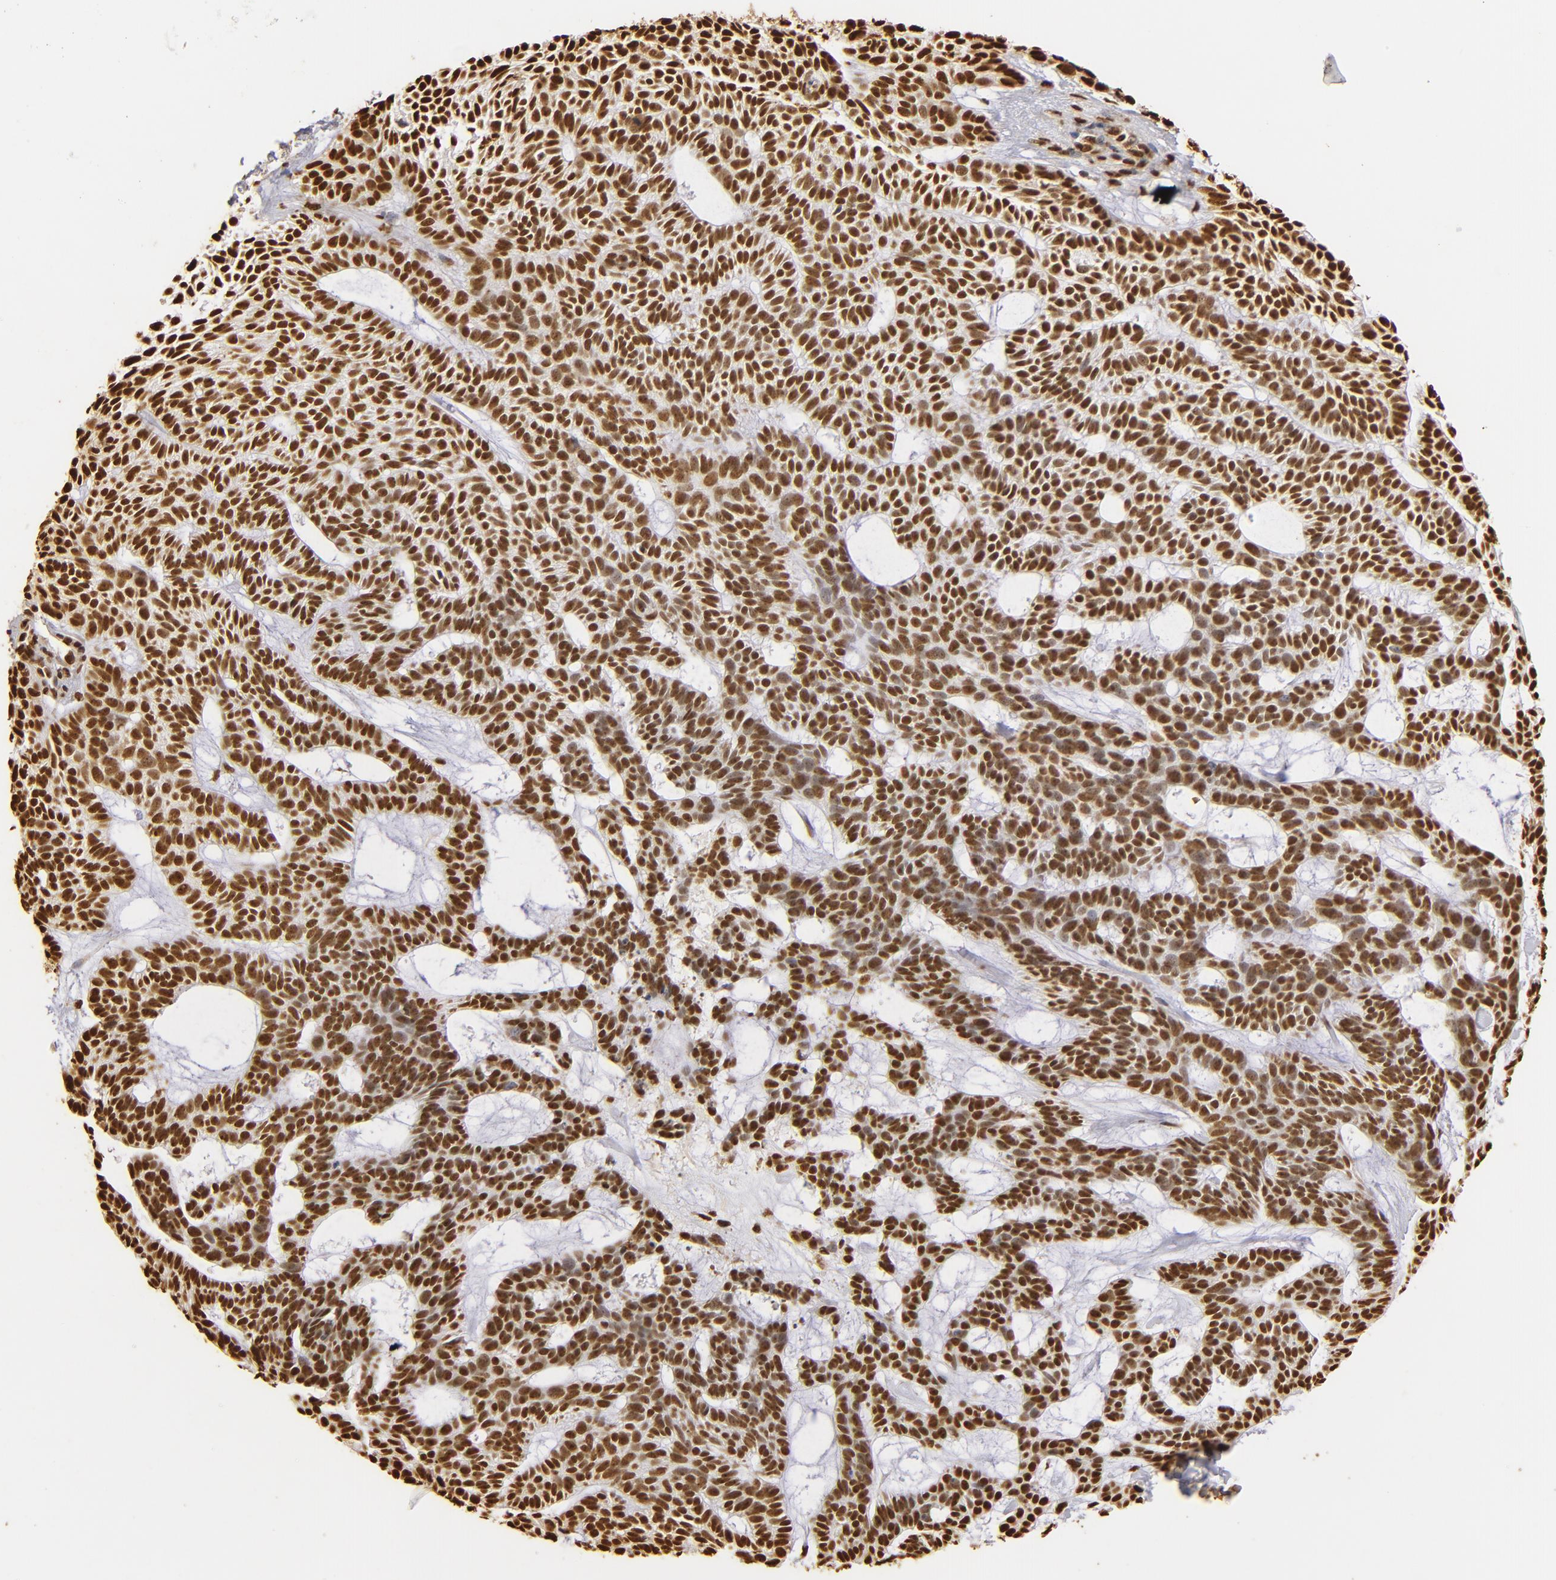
{"staining": {"intensity": "strong", "quantity": ">75%", "location": "nuclear"}, "tissue": "skin cancer", "cell_type": "Tumor cells", "image_type": "cancer", "snomed": [{"axis": "morphology", "description": "Basal cell carcinoma"}, {"axis": "topography", "description": "Skin"}], "caption": "Immunohistochemistry (IHC) (DAB (3,3'-diaminobenzidine)) staining of human skin cancer (basal cell carcinoma) exhibits strong nuclear protein expression in about >75% of tumor cells. (brown staining indicates protein expression, while blue staining denotes nuclei).", "gene": "ILF3", "patient": {"sex": "male", "age": 75}}